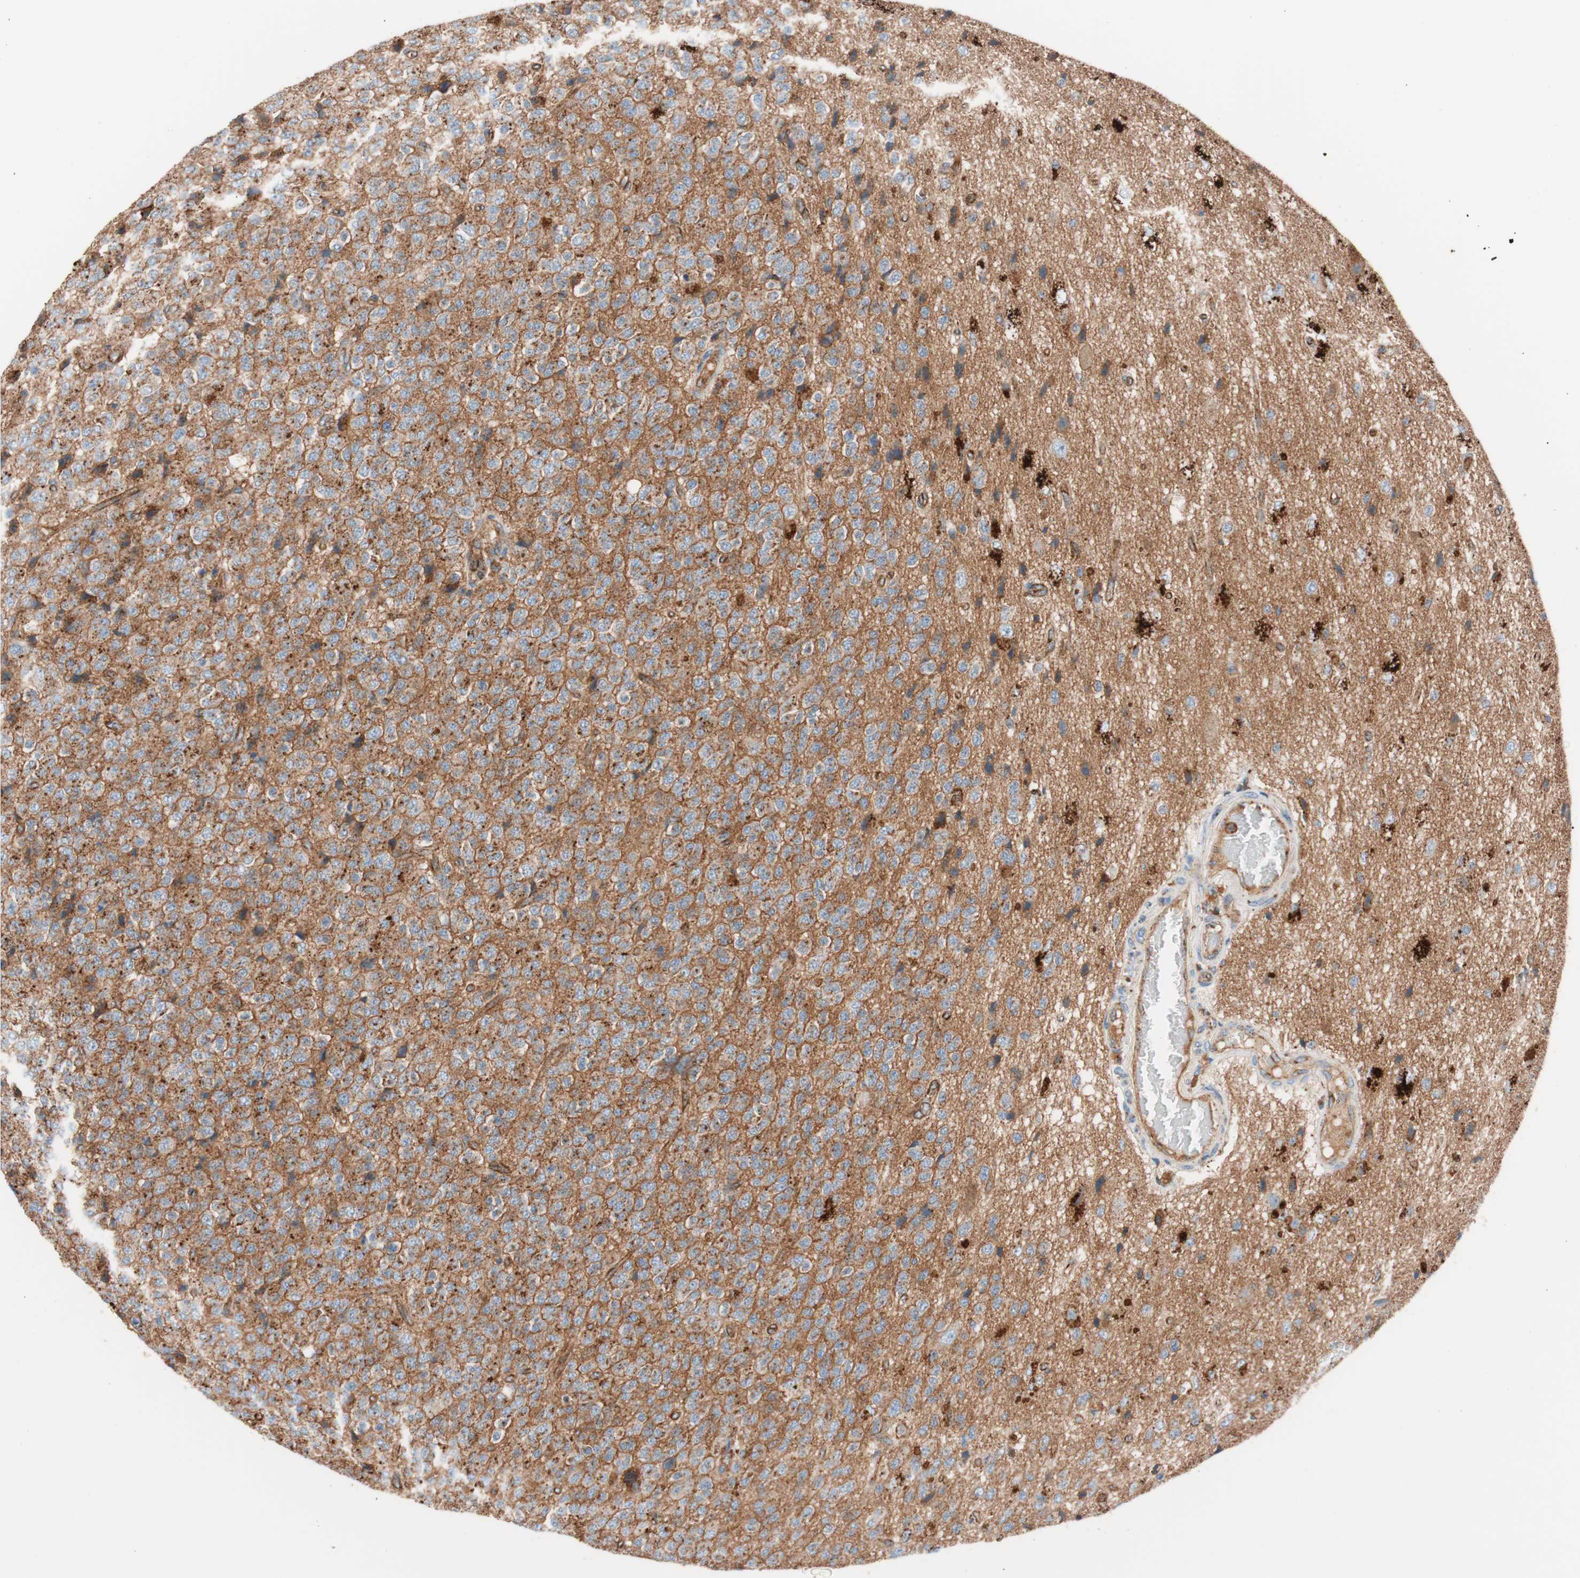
{"staining": {"intensity": "strong", "quantity": ">75%", "location": "cytoplasmic/membranous"}, "tissue": "glioma", "cell_type": "Tumor cells", "image_type": "cancer", "snomed": [{"axis": "morphology", "description": "Glioma, malignant, High grade"}, {"axis": "topography", "description": "pancreas cauda"}], "caption": "Tumor cells demonstrate high levels of strong cytoplasmic/membranous staining in about >75% of cells in human glioma.", "gene": "FLOT2", "patient": {"sex": "male", "age": 60}}